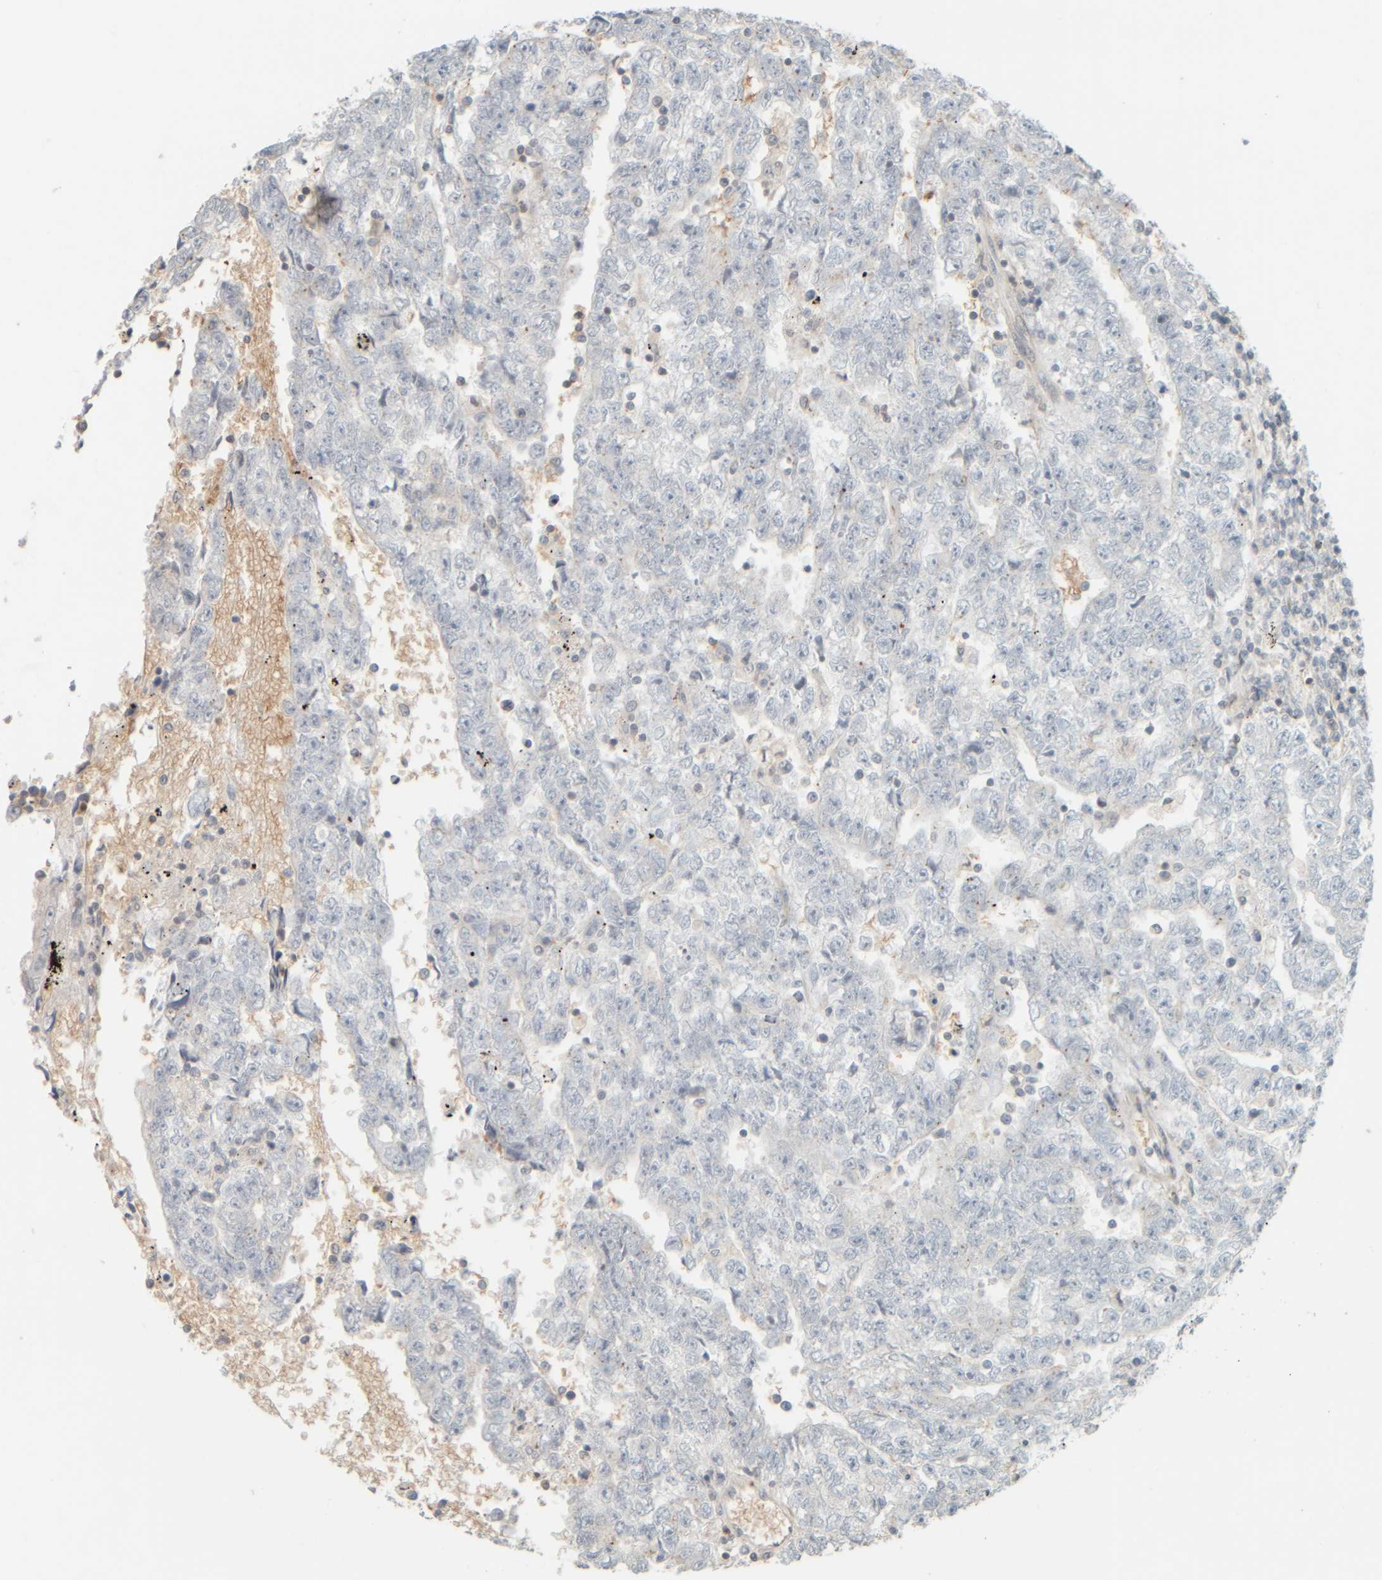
{"staining": {"intensity": "negative", "quantity": "none", "location": "none"}, "tissue": "testis cancer", "cell_type": "Tumor cells", "image_type": "cancer", "snomed": [{"axis": "morphology", "description": "Carcinoma, Embryonal, NOS"}, {"axis": "topography", "description": "Testis"}], "caption": "DAB (3,3'-diaminobenzidine) immunohistochemical staining of testis cancer (embryonal carcinoma) reveals no significant expression in tumor cells.", "gene": "PTGES3L-AARSD1", "patient": {"sex": "male", "age": 25}}